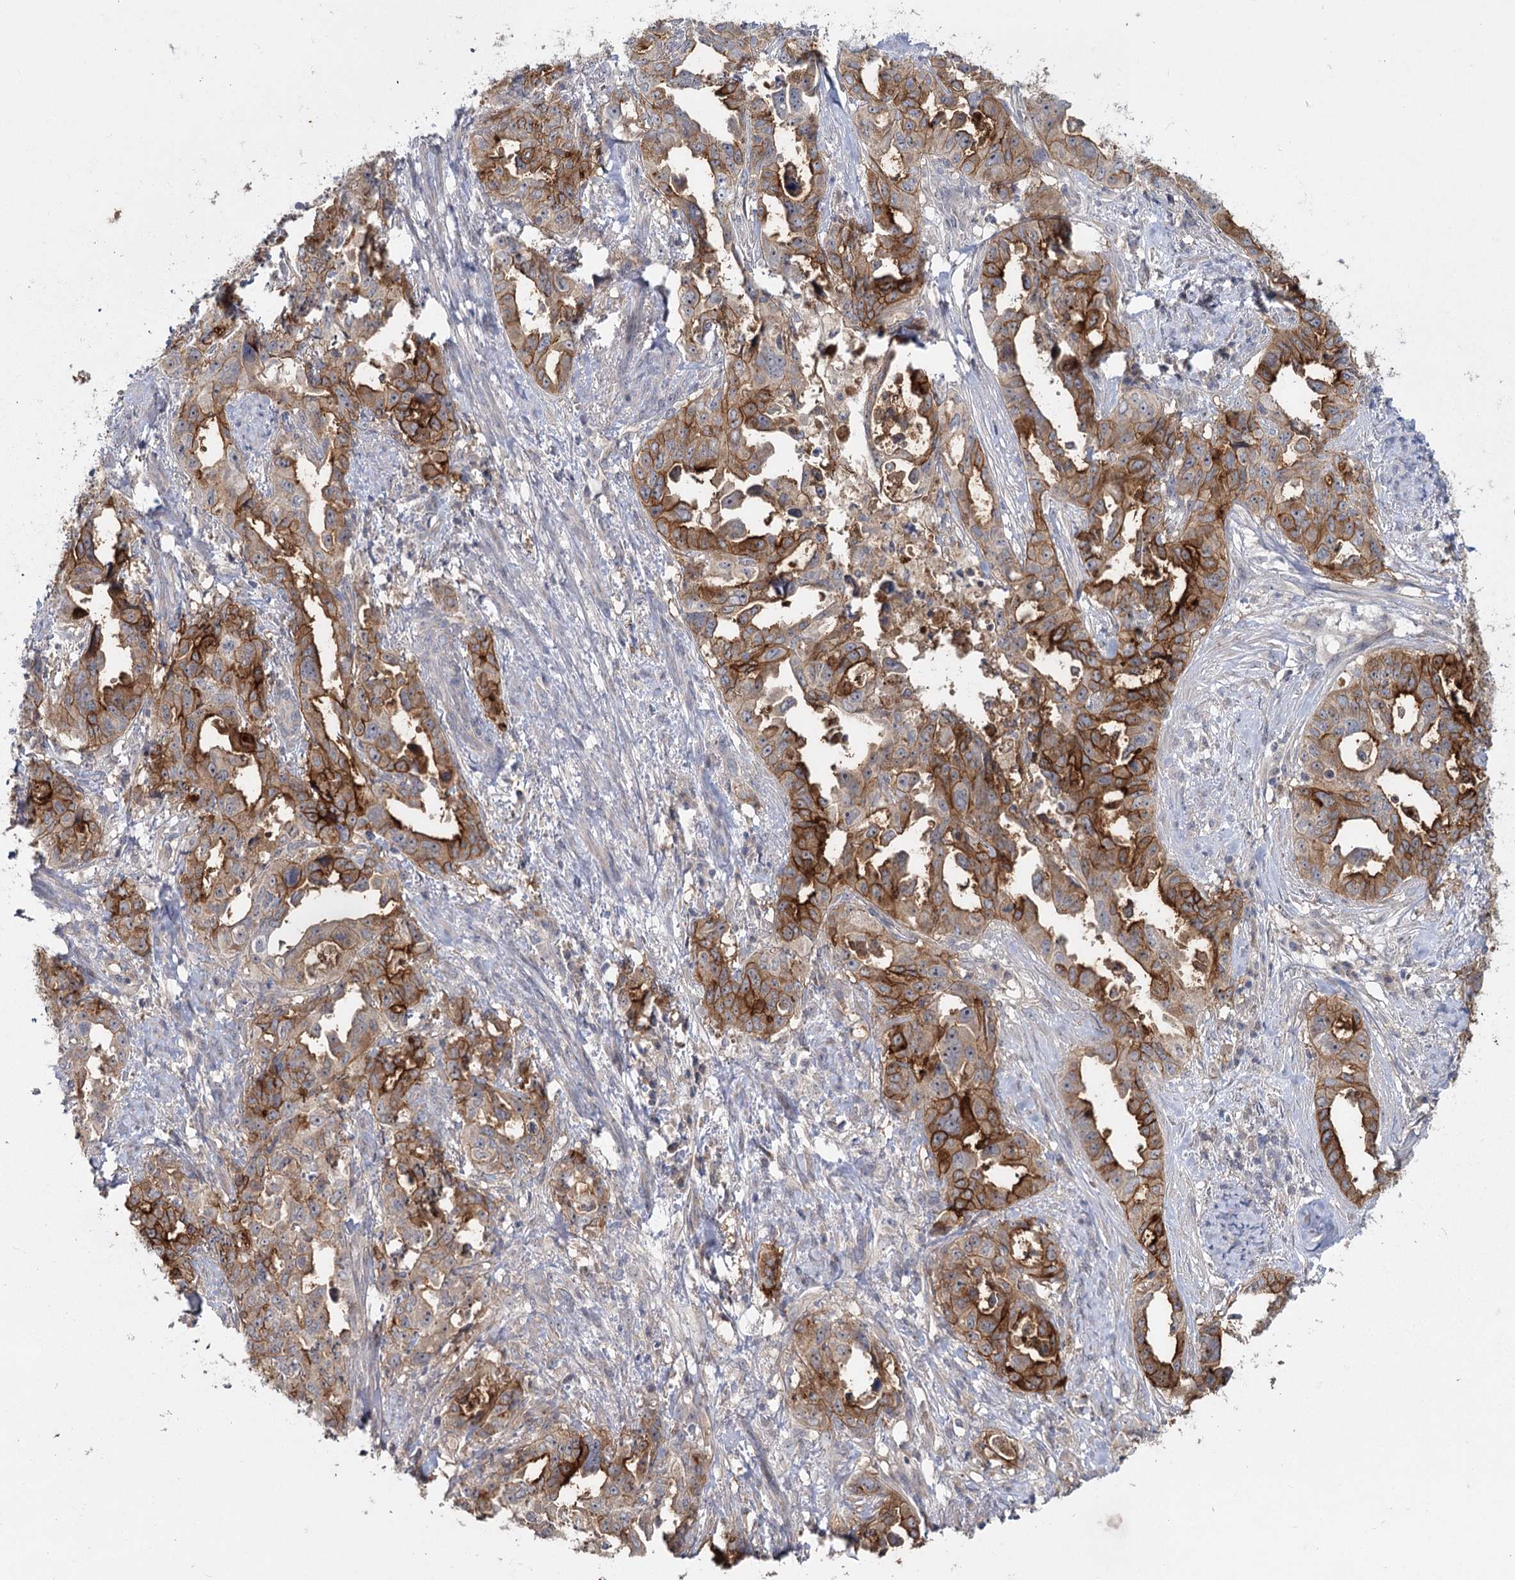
{"staining": {"intensity": "moderate", "quantity": ">75%", "location": "cytoplasmic/membranous"}, "tissue": "endometrial cancer", "cell_type": "Tumor cells", "image_type": "cancer", "snomed": [{"axis": "morphology", "description": "Adenocarcinoma, NOS"}, {"axis": "topography", "description": "Endometrium"}], "caption": "About >75% of tumor cells in human endometrial cancer (adenocarcinoma) show moderate cytoplasmic/membranous protein staining as visualized by brown immunohistochemical staining.", "gene": "ANGPTL5", "patient": {"sex": "female", "age": 65}}